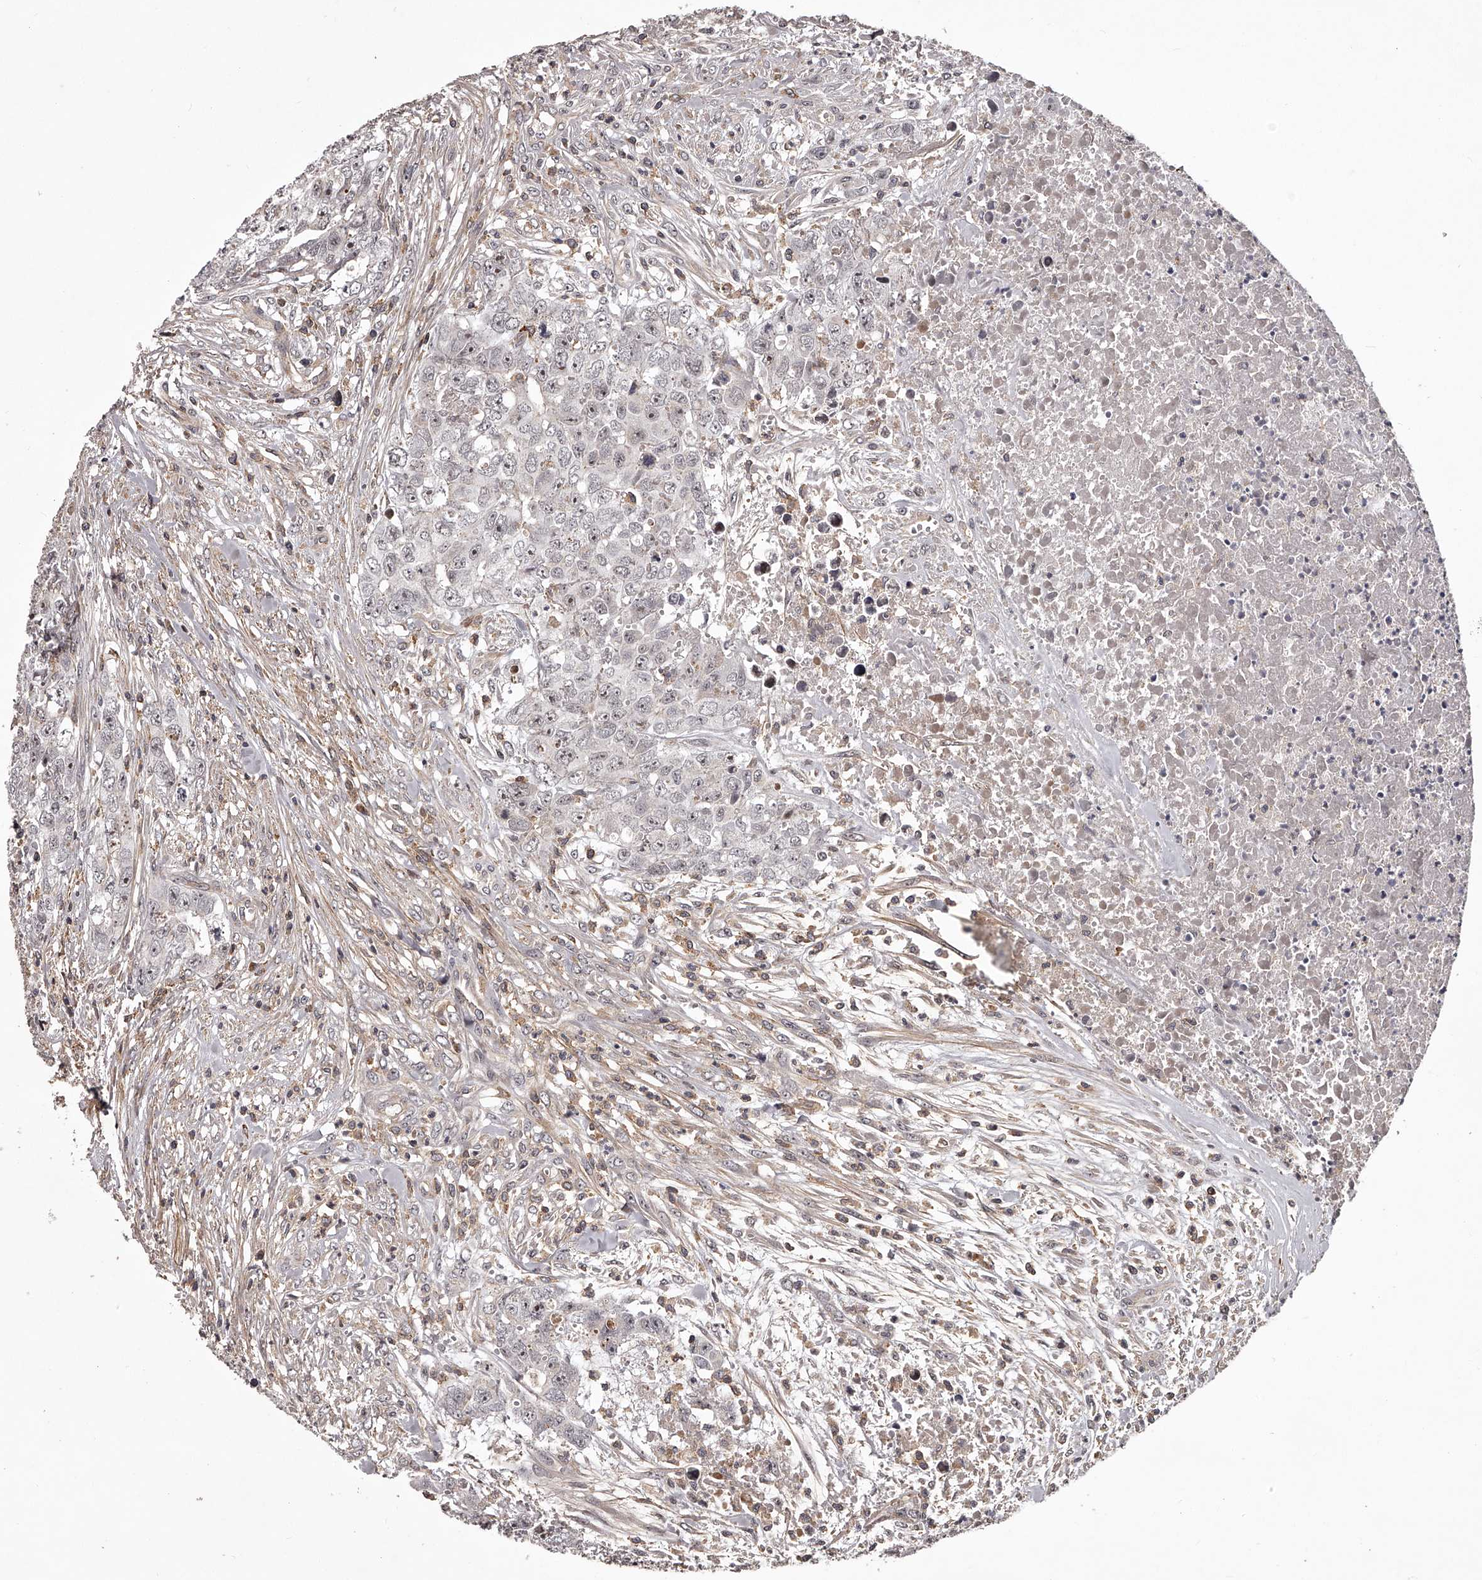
{"staining": {"intensity": "weak", "quantity": "25%-75%", "location": "nuclear"}, "tissue": "testis cancer", "cell_type": "Tumor cells", "image_type": "cancer", "snomed": [{"axis": "morphology", "description": "Carcinoma, Embryonal, NOS"}, {"axis": "topography", "description": "Testis"}], "caption": "This is a photomicrograph of IHC staining of embryonal carcinoma (testis), which shows weak positivity in the nuclear of tumor cells.", "gene": "RRP36", "patient": {"sex": "male", "age": 28}}